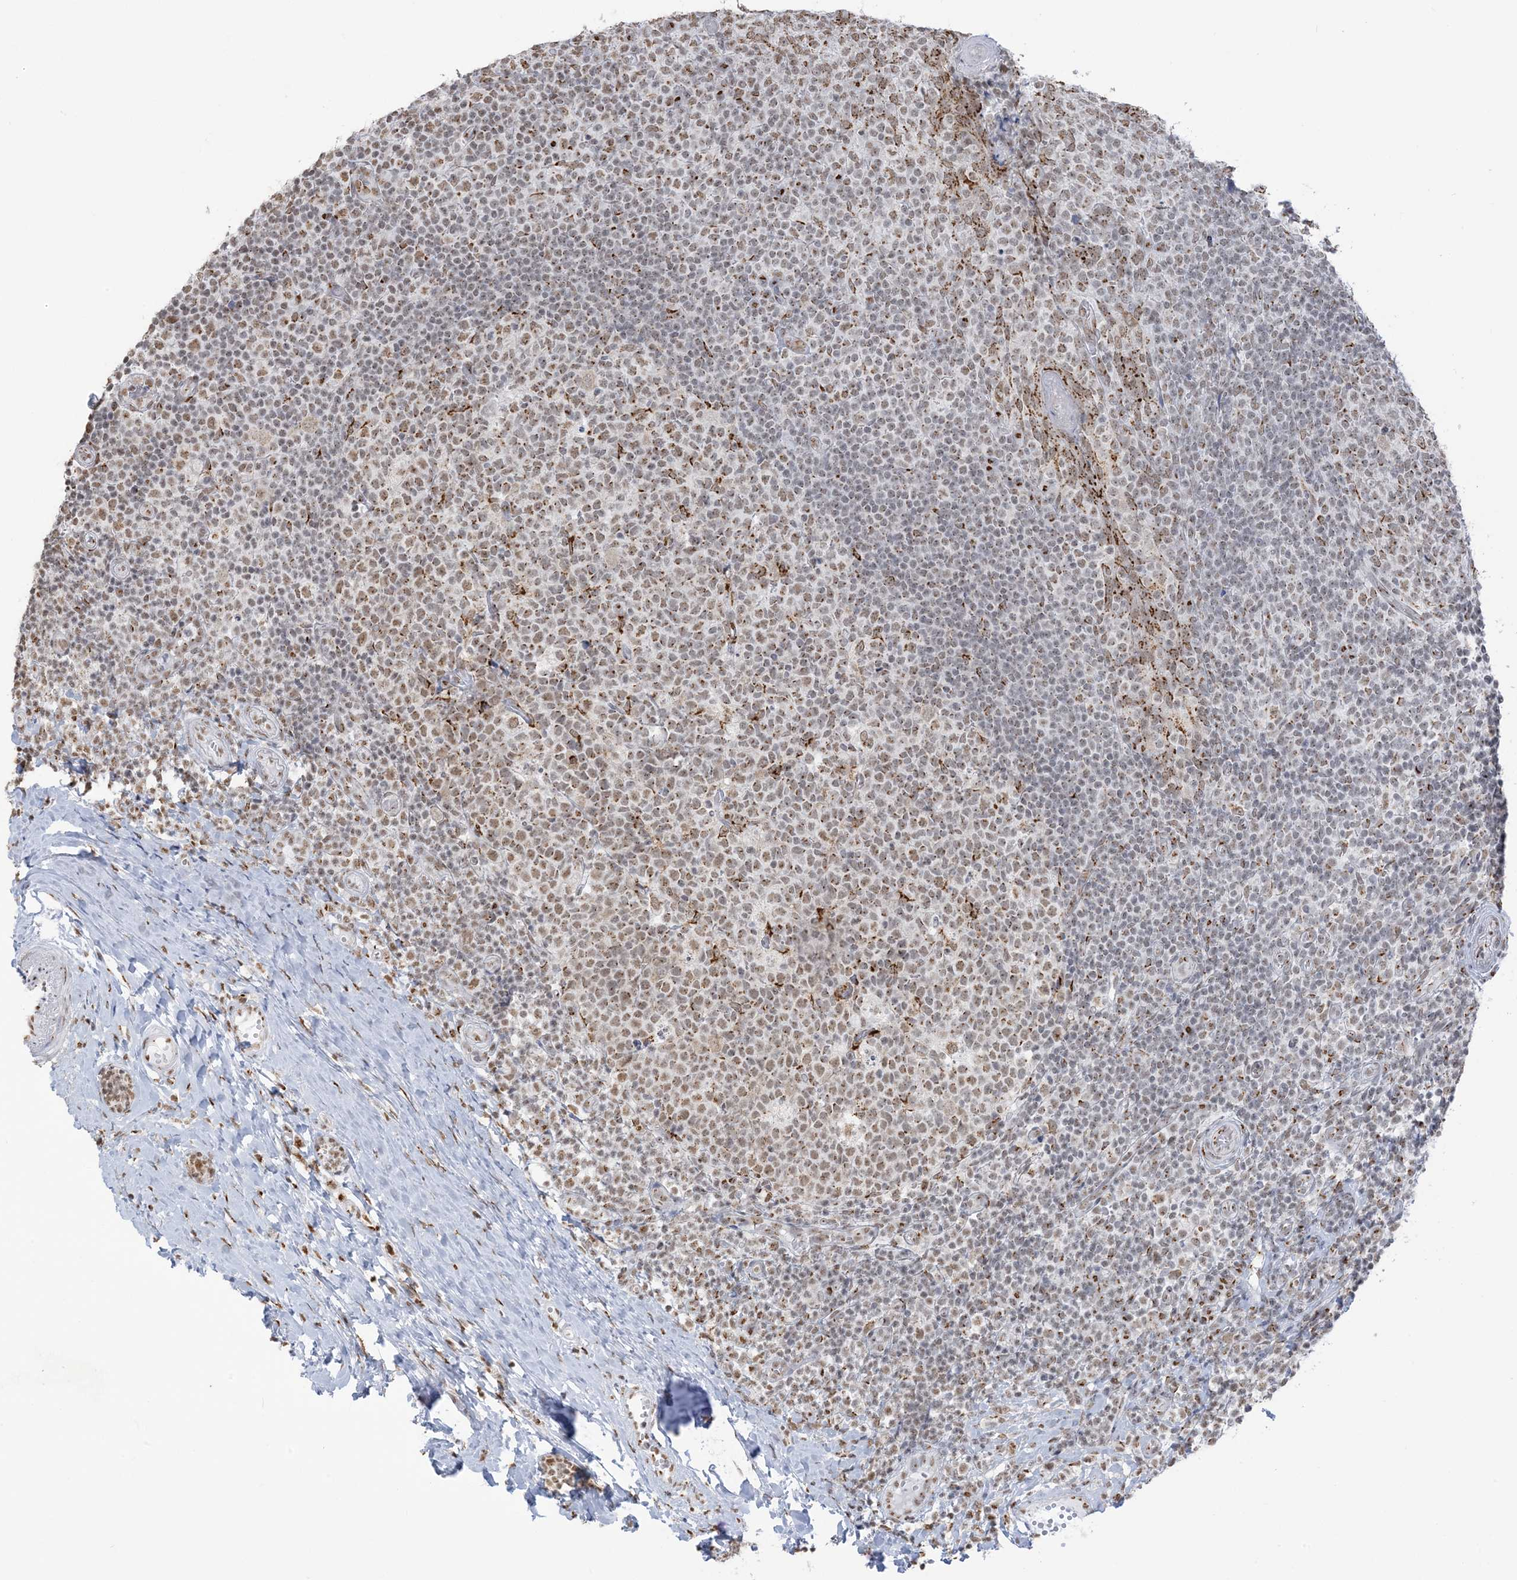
{"staining": {"intensity": "moderate", "quantity": ">75%", "location": "cytoplasmic/membranous,nuclear"}, "tissue": "tonsil", "cell_type": "Germinal center cells", "image_type": "normal", "snomed": [{"axis": "morphology", "description": "Normal tissue, NOS"}, {"axis": "topography", "description": "Tonsil"}], "caption": "Protein expression analysis of normal human tonsil reveals moderate cytoplasmic/membranous,nuclear positivity in approximately >75% of germinal center cells. Ihc stains the protein in brown and the nuclei are stained blue.", "gene": "GPR107", "patient": {"sex": "female", "age": 19}}